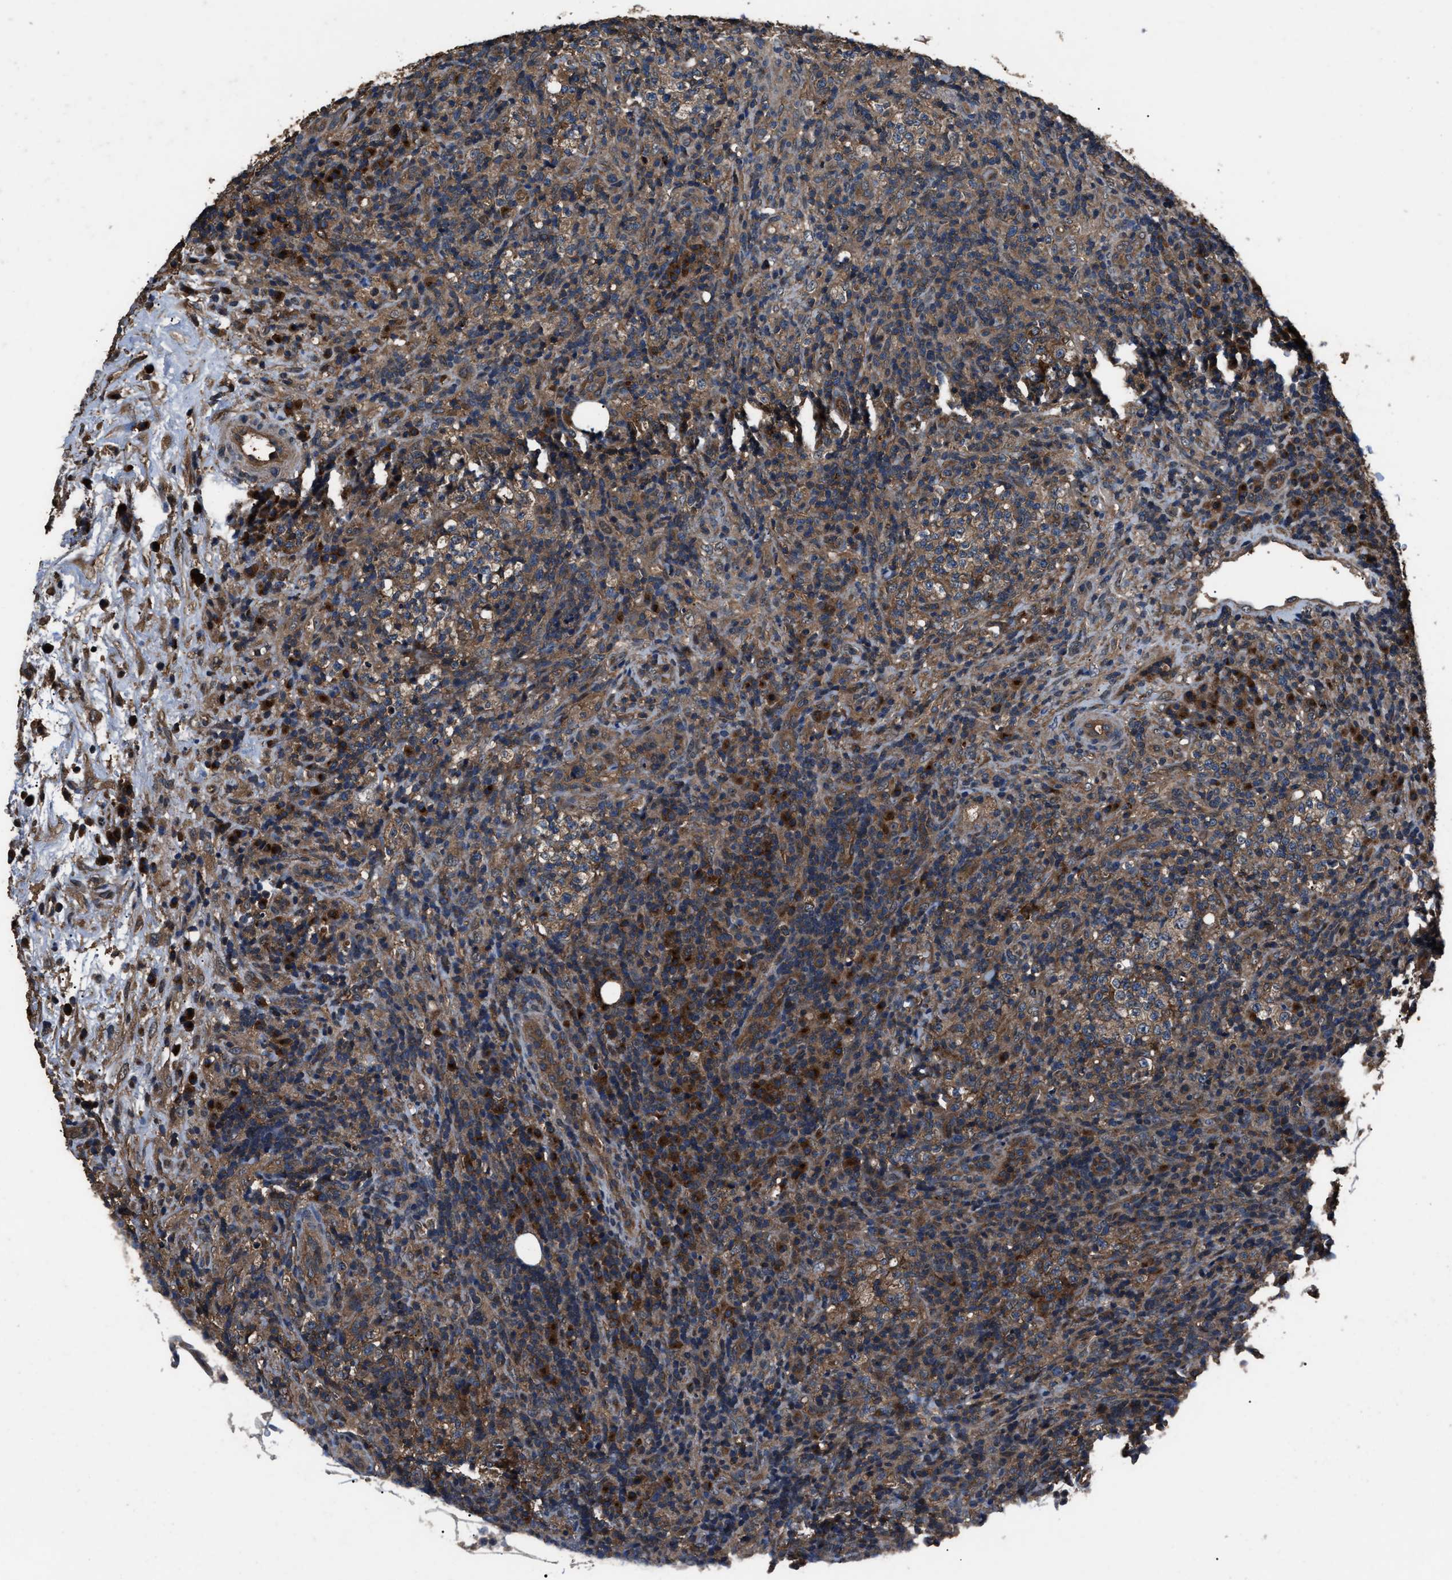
{"staining": {"intensity": "strong", "quantity": "25%-75%", "location": "cytoplasmic/membranous"}, "tissue": "lymphoma", "cell_type": "Tumor cells", "image_type": "cancer", "snomed": [{"axis": "morphology", "description": "Malignant lymphoma, non-Hodgkin's type, High grade"}, {"axis": "topography", "description": "Lymph node"}], "caption": "IHC staining of lymphoma, which shows high levels of strong cytoplasmic/membranous expression in approximately 25%-75% of tumor cells indicating strong cytoplasmic/membranous protein staining. The staining was performed using DAB (3,3'-diaminobenzidine) (brown) for protein detection and nuclei were counterstained in hematoxylin (blue).", "gene": "RNF216", "patient": {"sex": "female", "age": 76}}